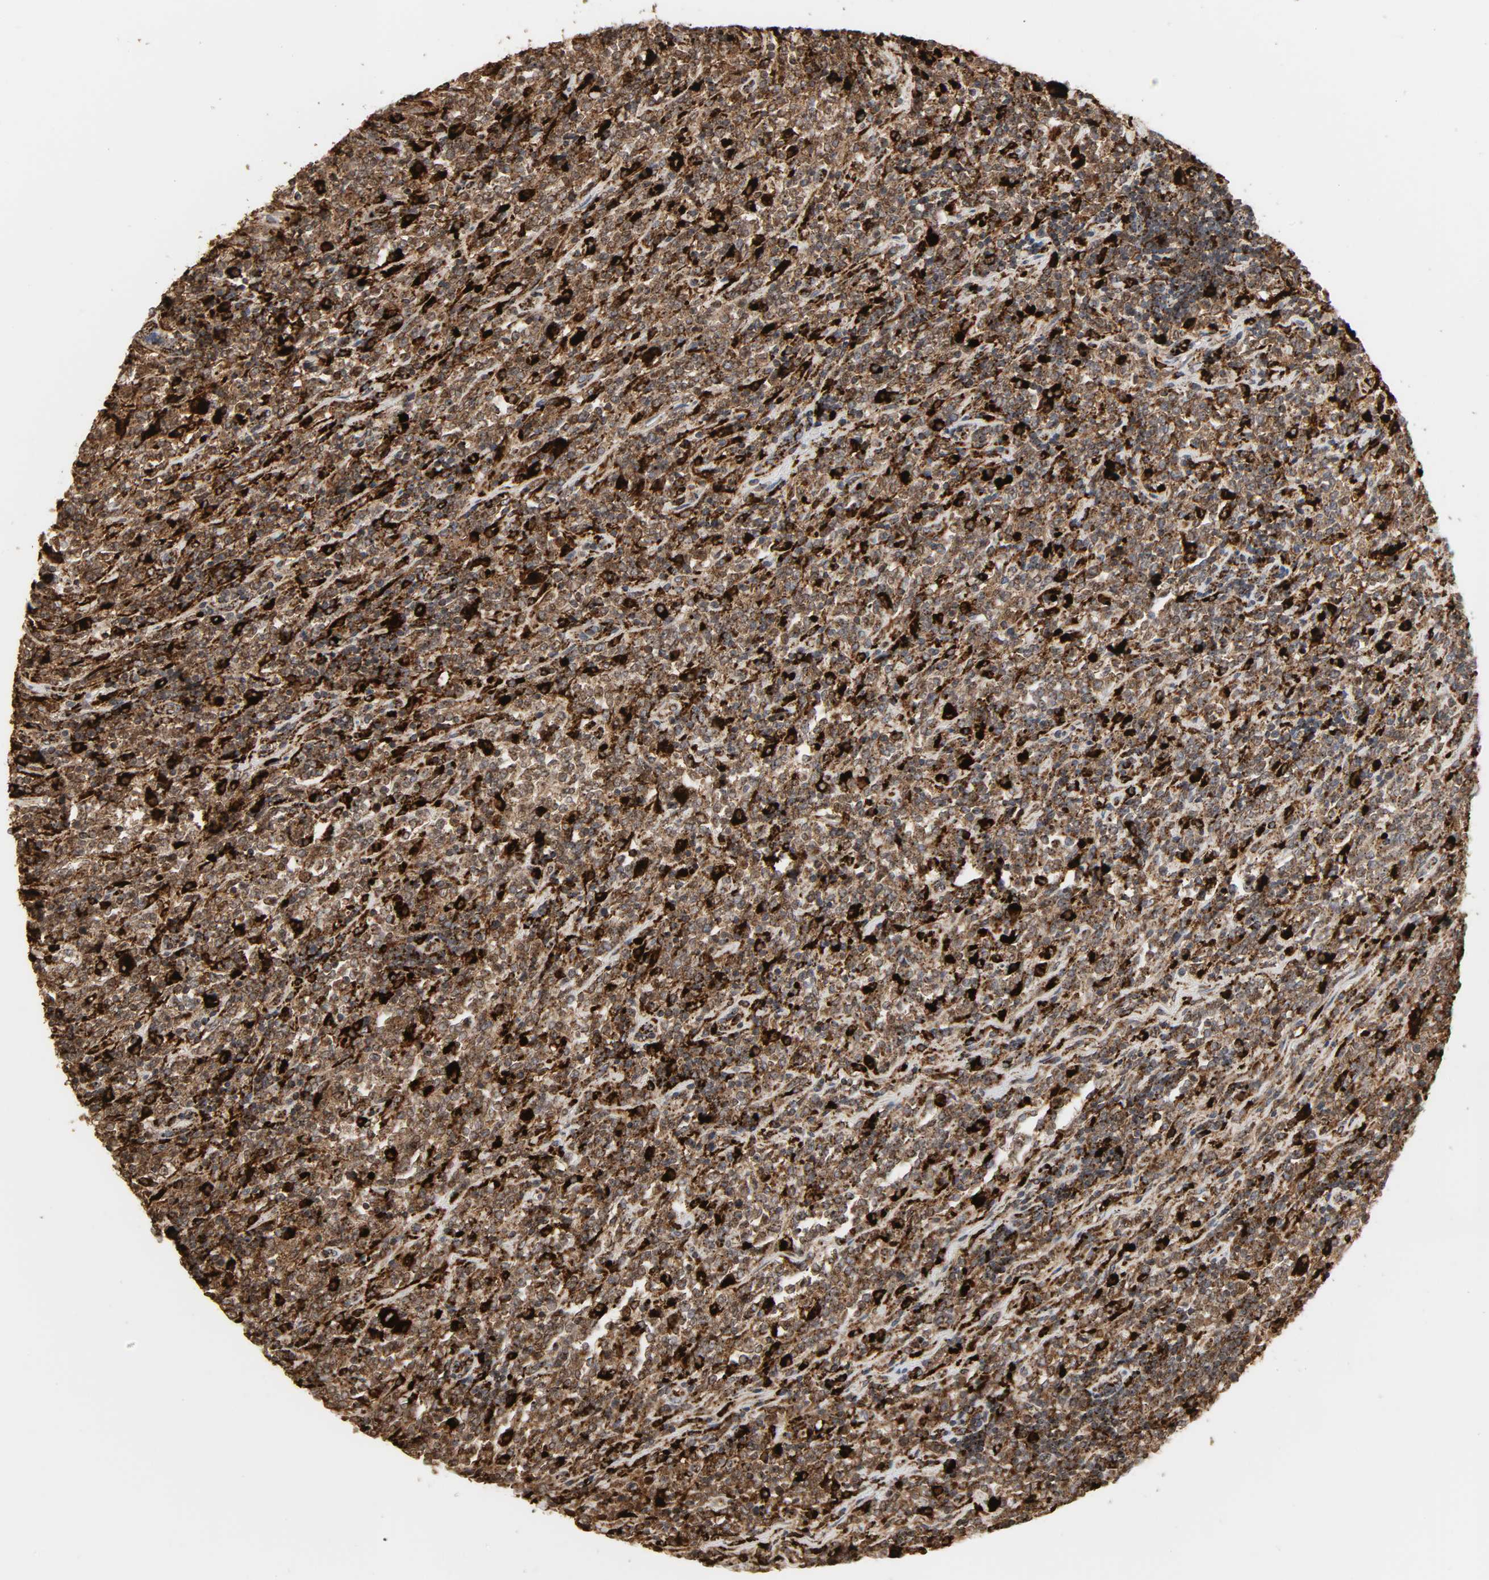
{"staining": {"intensity": "moderate", "quantity": ">75%", "location": "cytoplasmic/membranous"}, "tissue": "lymphoma", "cell_type": "Tumor cells", "image_type": "cancer", "snomed": [{"axis": "morphology", "description": "Malignant lymphoma, non-Hodgkin's type, High grade"}, {"axis": "topography", "description": "Soft tissue"}], "caption": "DAB (3,3'-diaminobenzidine) immunohistochemical staining of human high-grade malignant lymphoma, non-Hodgkin's type exhibits moderate cytoplasmic/membranous protein staining in approximately >75% of tumor cells. (DAB IHC, brown staining for protein, blue staining for nuclei).", "gene": "PSAP", "patient": {"sex": "male", "age": 18}}